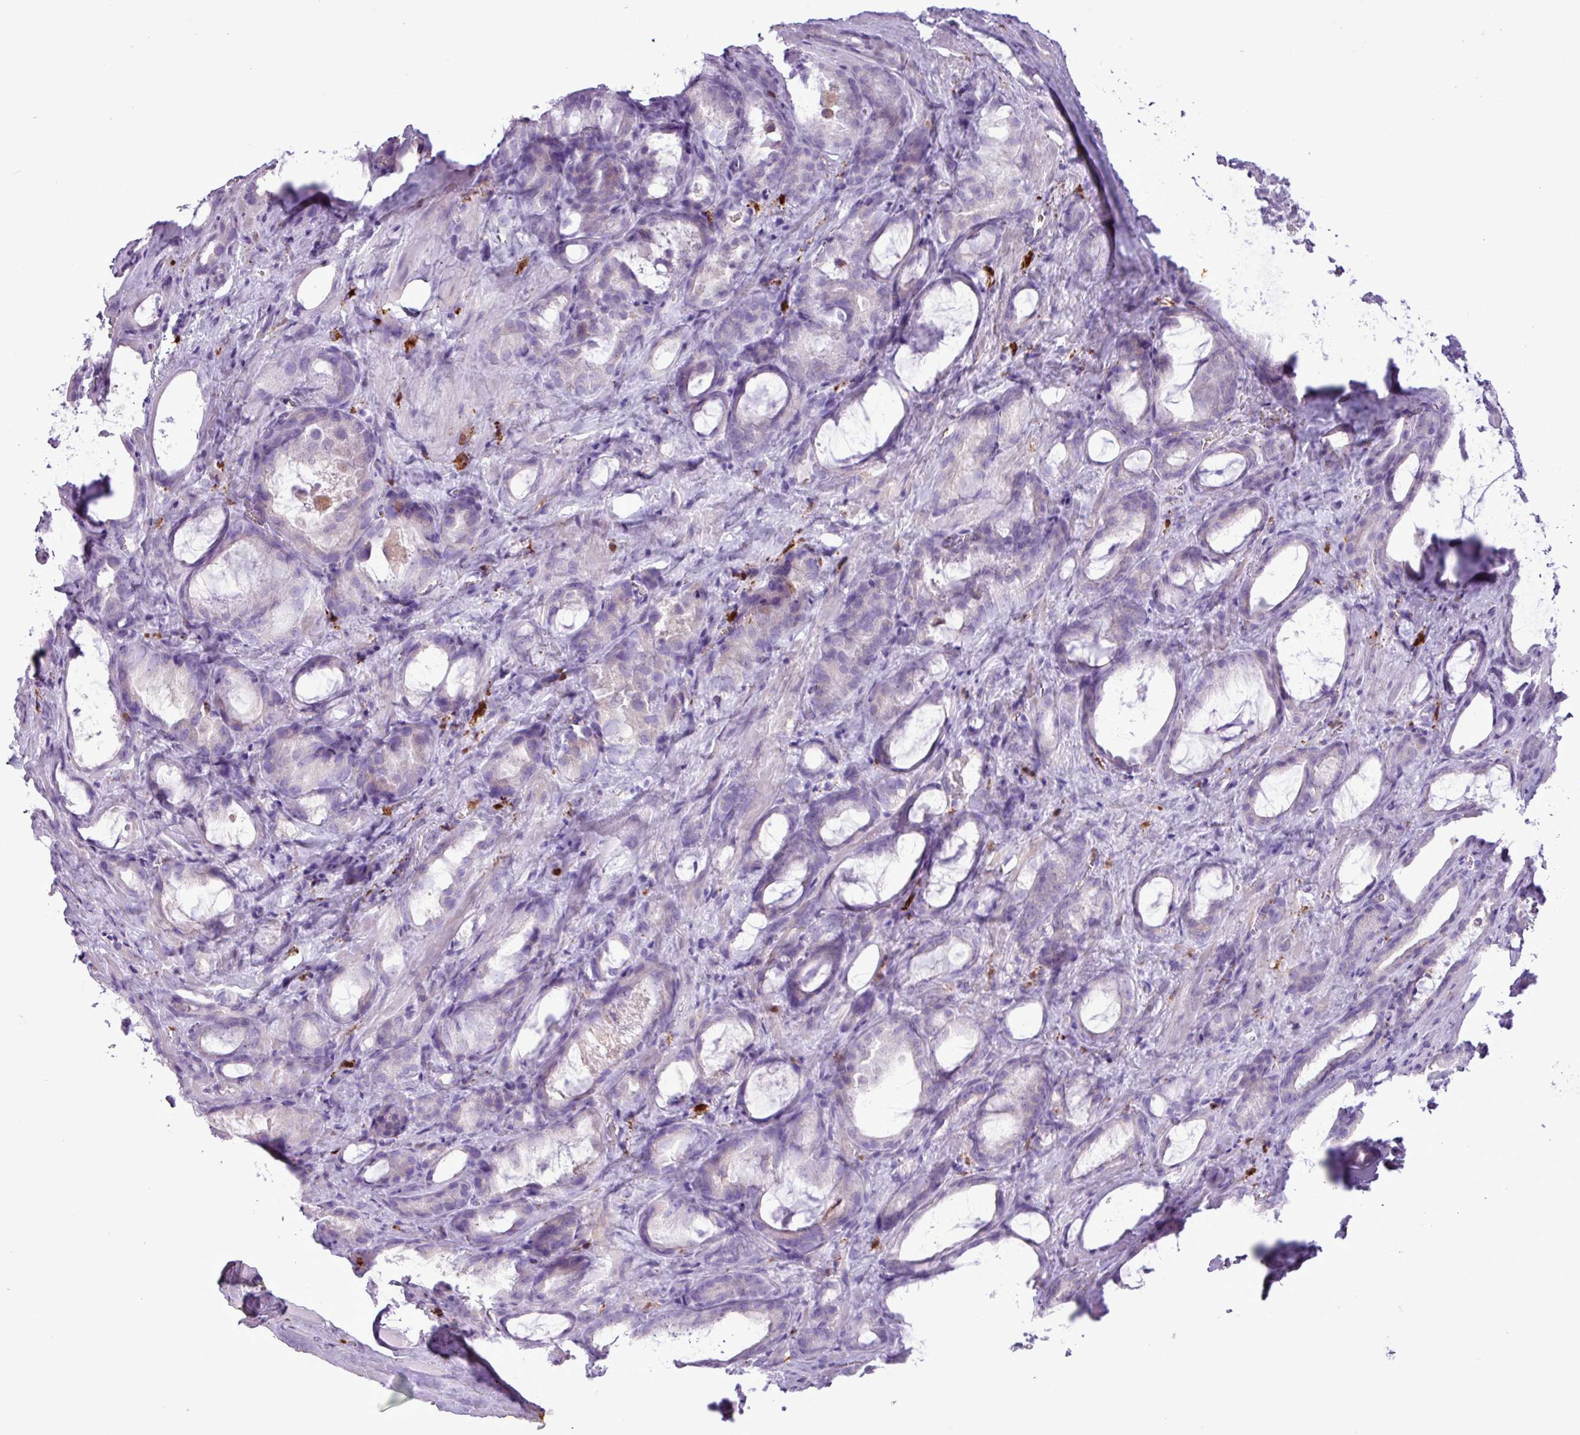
{"staining": {"intensity": "negative", "quantity": "none", "location": "none"}, "tissue": "prostate cancer", "cell_type": "Tumor cells", "image_type": "cancer", "snomed": [{"axis": "morphology", "description": "Adenocarcinoma, High grade"}, {"axis": "topography", "description": "Prostate"}], "caption": "Immunohistochemistry (IHC) micrograph of neoplastic tissue: human prostate cancer (high-grade adenocarcinoma) stained with DAB (3,3'-diaminobenzidine) reveals no significant protein expression in tumor cells. Nuclei are stained in blue.", "gene": "TMEM200C", "patient": {"sex": "male", "age": 72}}